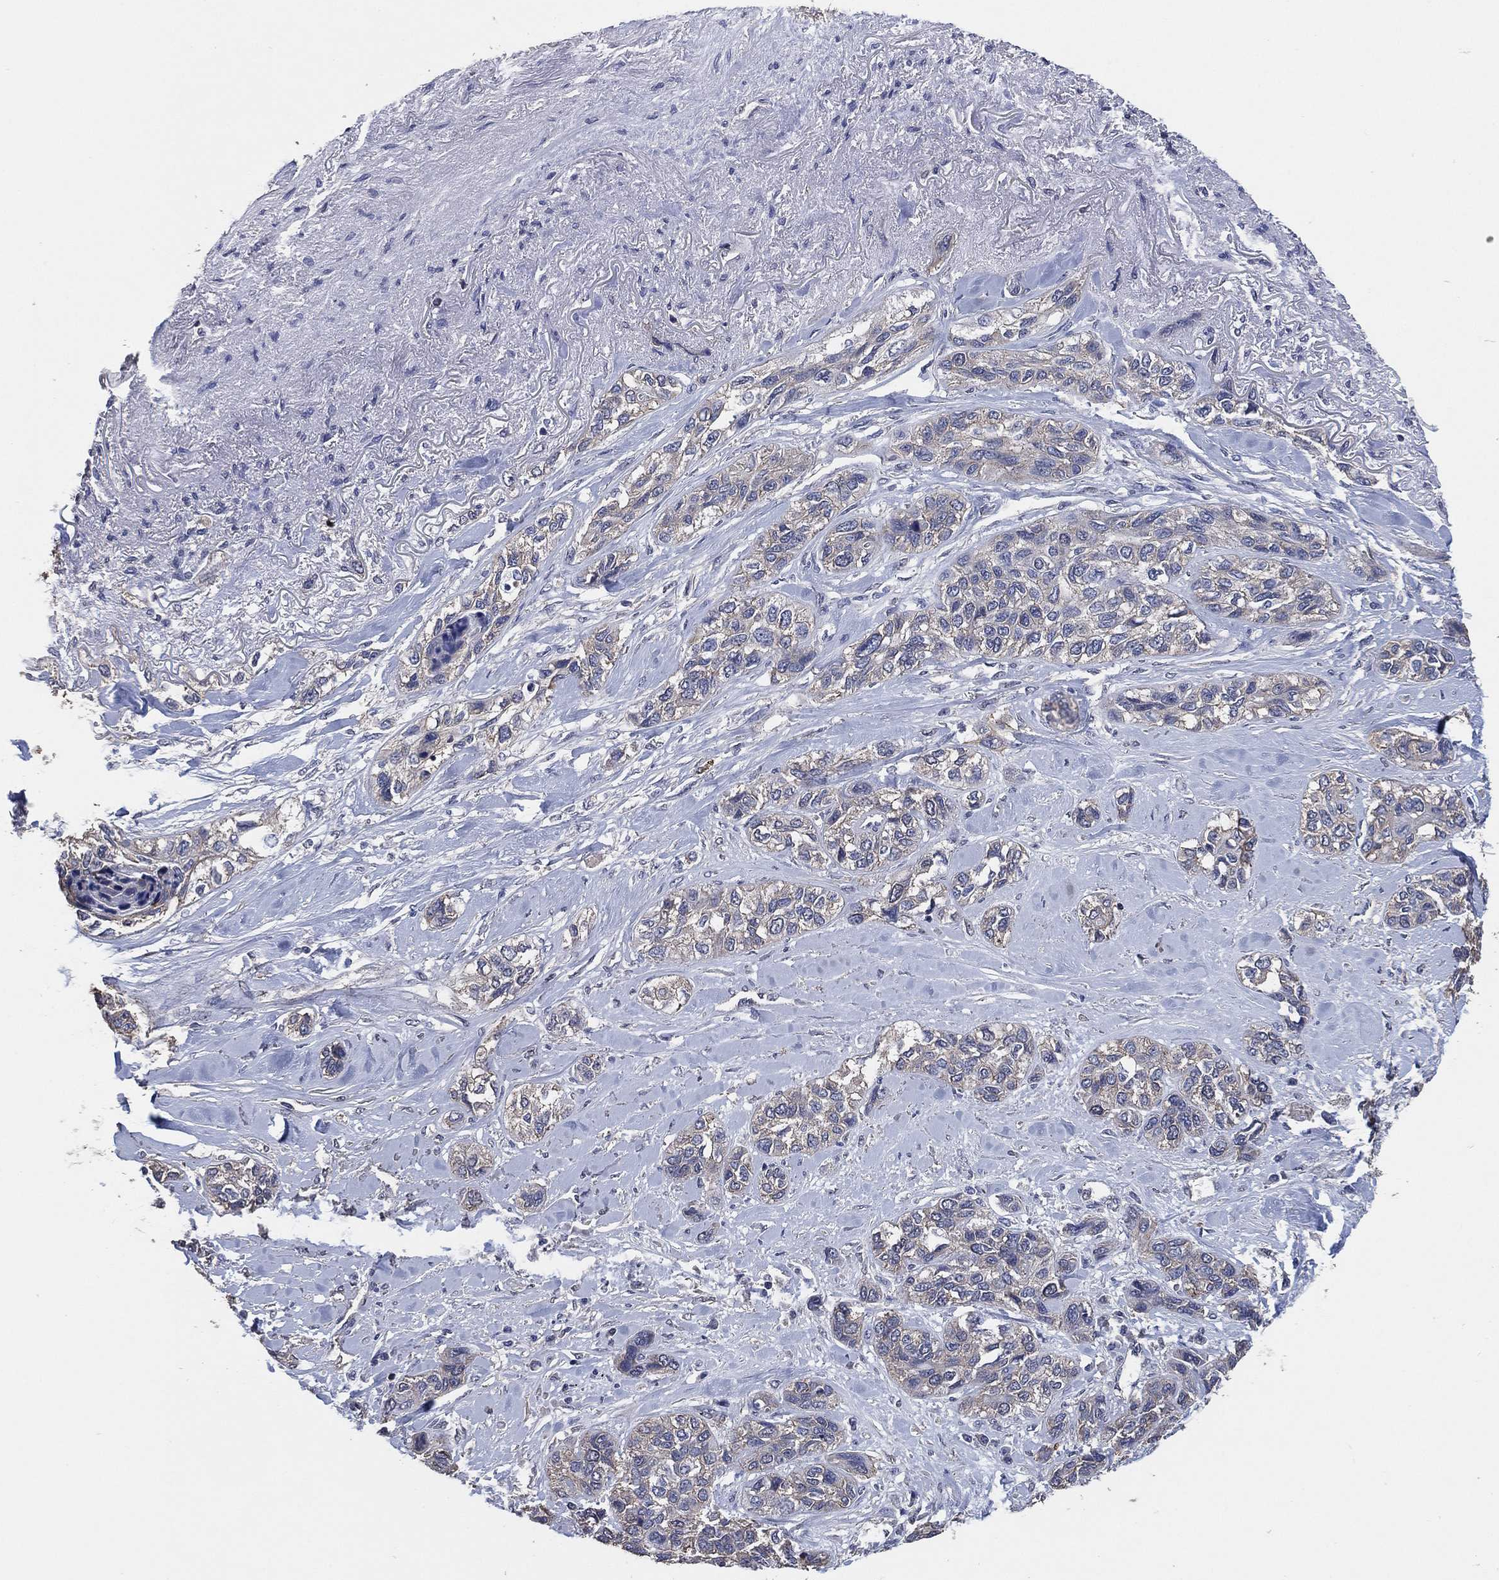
{"staining": {"intensity": "negative", "quantity": "none", "location": "none"}, "tissue": "lung cancer", "cell_type": "Tumor cells", "image_type": "cancer", "snomed": [{"axis": "morphology", "description": "Squamous cell carcinoma, NOS"}, {"axis": "topography", "description": "Lung"}], "caption": "This is a histopathology image of immunohistochemistry (IHC) staining of lung squamous cell carcinoma, which shows no positivity in tumor cells.", "gene": "KLK5", "patient": {"sex": "female", "age": 70}}